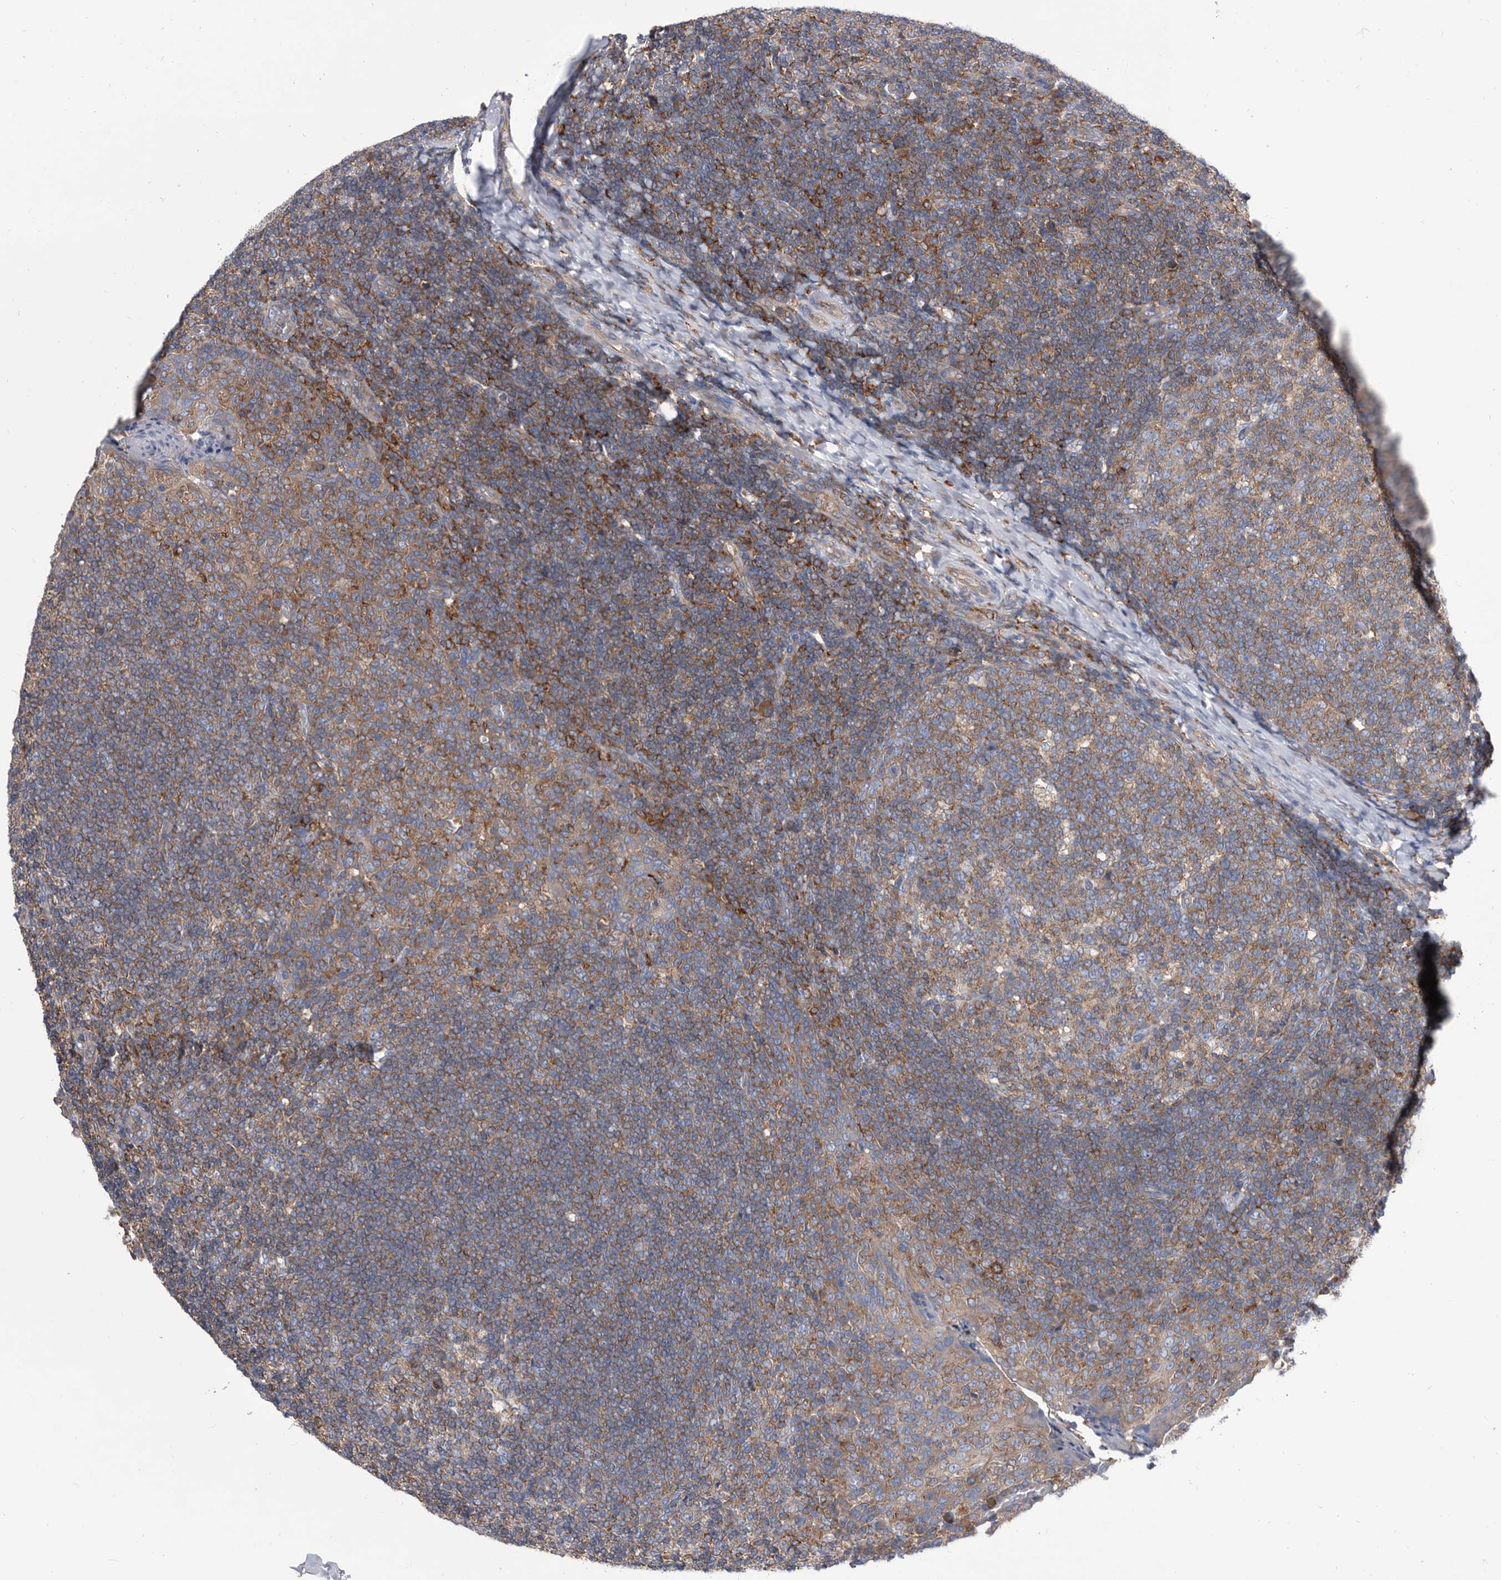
{"staining": {"intensity": "moderate", "quantity": "25%-75%", "location": "cytoplasmic/membranous"}, "tissue": "tonsil", "cell_type": "Germinal center cells", "image_type": "normal", "snomed": [{"axis": "morphology", "description": "Normal tissue, NOS"}, {"axis": "topography", "description": "Tonsil"}], "caption": "Protein expression analysis of unremarkable tonsil exhibits moderate cytoplasmic/membranous staining in about 25%-75% of germinal center cells.", "gene": "SMG7", "patient": {"sex": "female", "age": 19}}